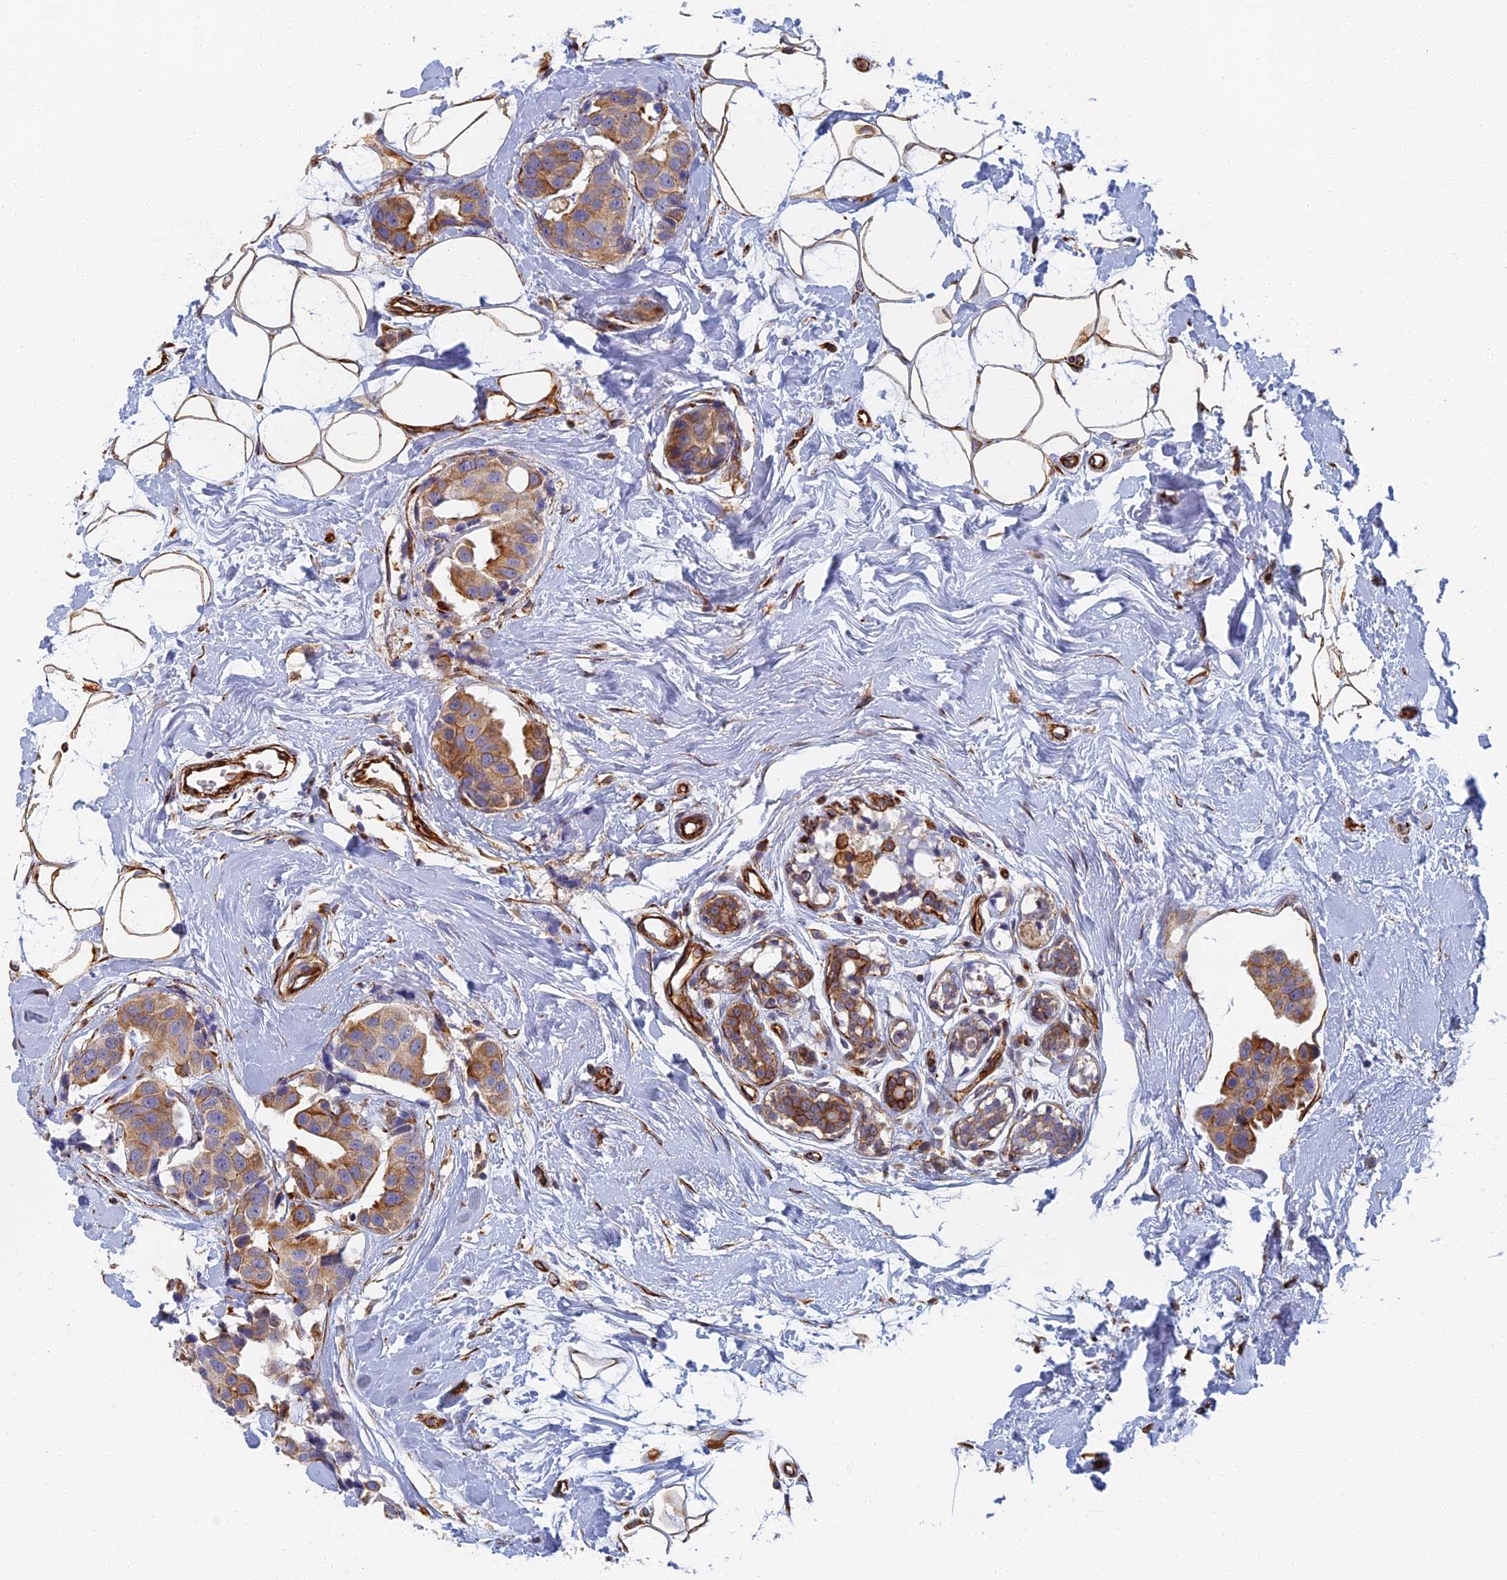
{"staining": {"intensity": "moderate", "quantity": ">75%", "location": "cytoplasmic/membranous"}, "tissue": "breast cancer", "cell_type": "Tumor cells", "image_type": "cancer", "snomed": [{"axis": "morphology", "description": "Normal tissue, NOS"}, {"axis": "morphology", "description": "Duct carcinoma"}, {"axis": "topography", "description": "Breast"}], "caption": "Breast invasive ductal carcinoma stained with immunohistochemistry (IHC) displays moderate cytoplasmic/membranous staining in approximately >75% of tumor cells.", "gene": "ABCB10", "patient": {"sex": "female", "age": 39}}